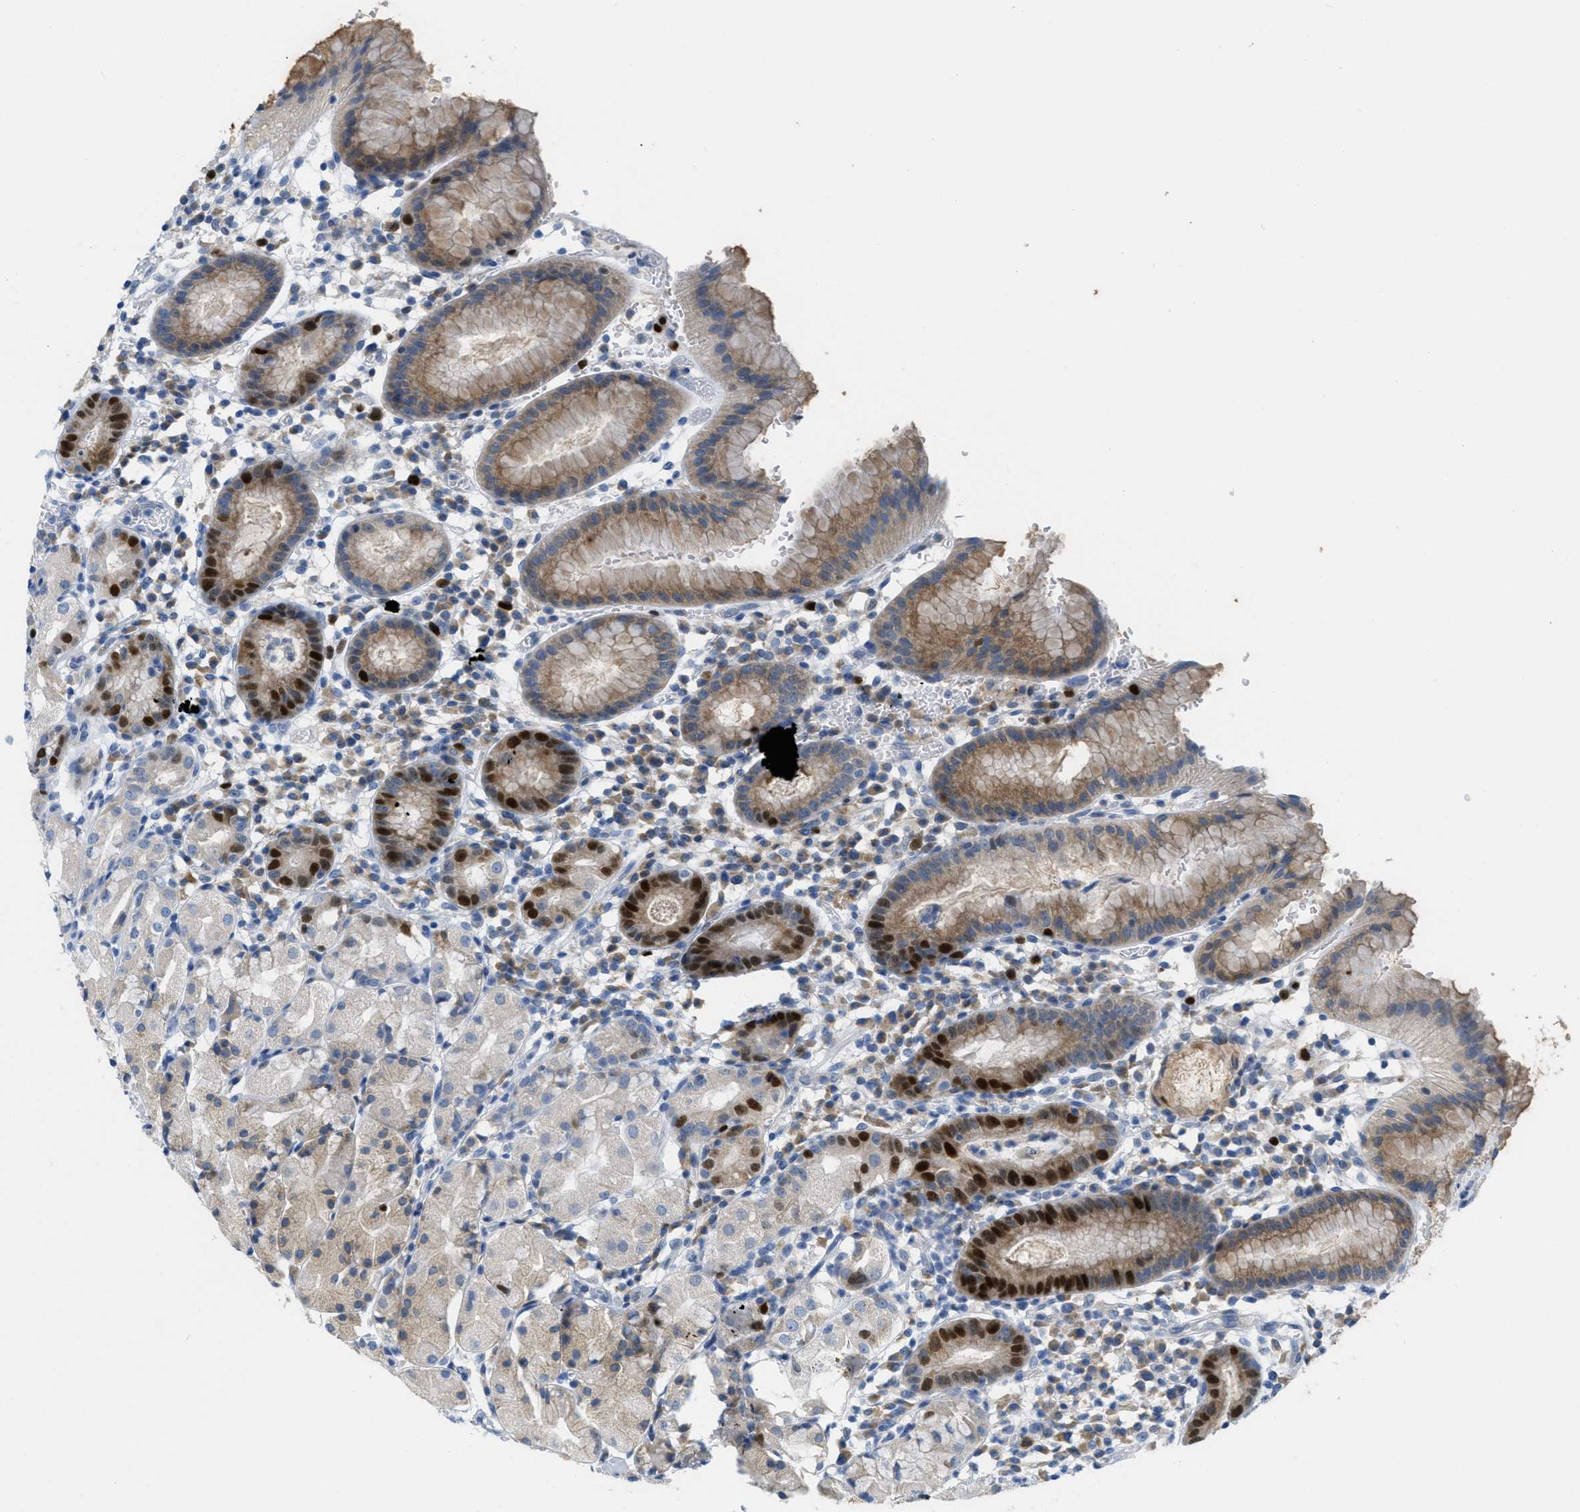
{"staining": {"intensity": "strong", "quantity": ">75%", "location": "cytoplasmic/membranous,nuclear"}, "tissue": "stomach", "cell_type": "Glandular cells", "image_type": "normal", "snomed": [{"axis": "morphology", "description": "Normal tissue, NOS"}, {"axis": "topography", "description": "Stomach"}, {"axis": "topography", "description": "Stomach, lower"}], "caption": "Protein staining of unremarkable stomach exhibits strong cytoplasmic/membranous,nuclear staining in approximately >75% of glandular cells.", "gene": "ORC6", "patient": {"sex": "female", "age": 75}}